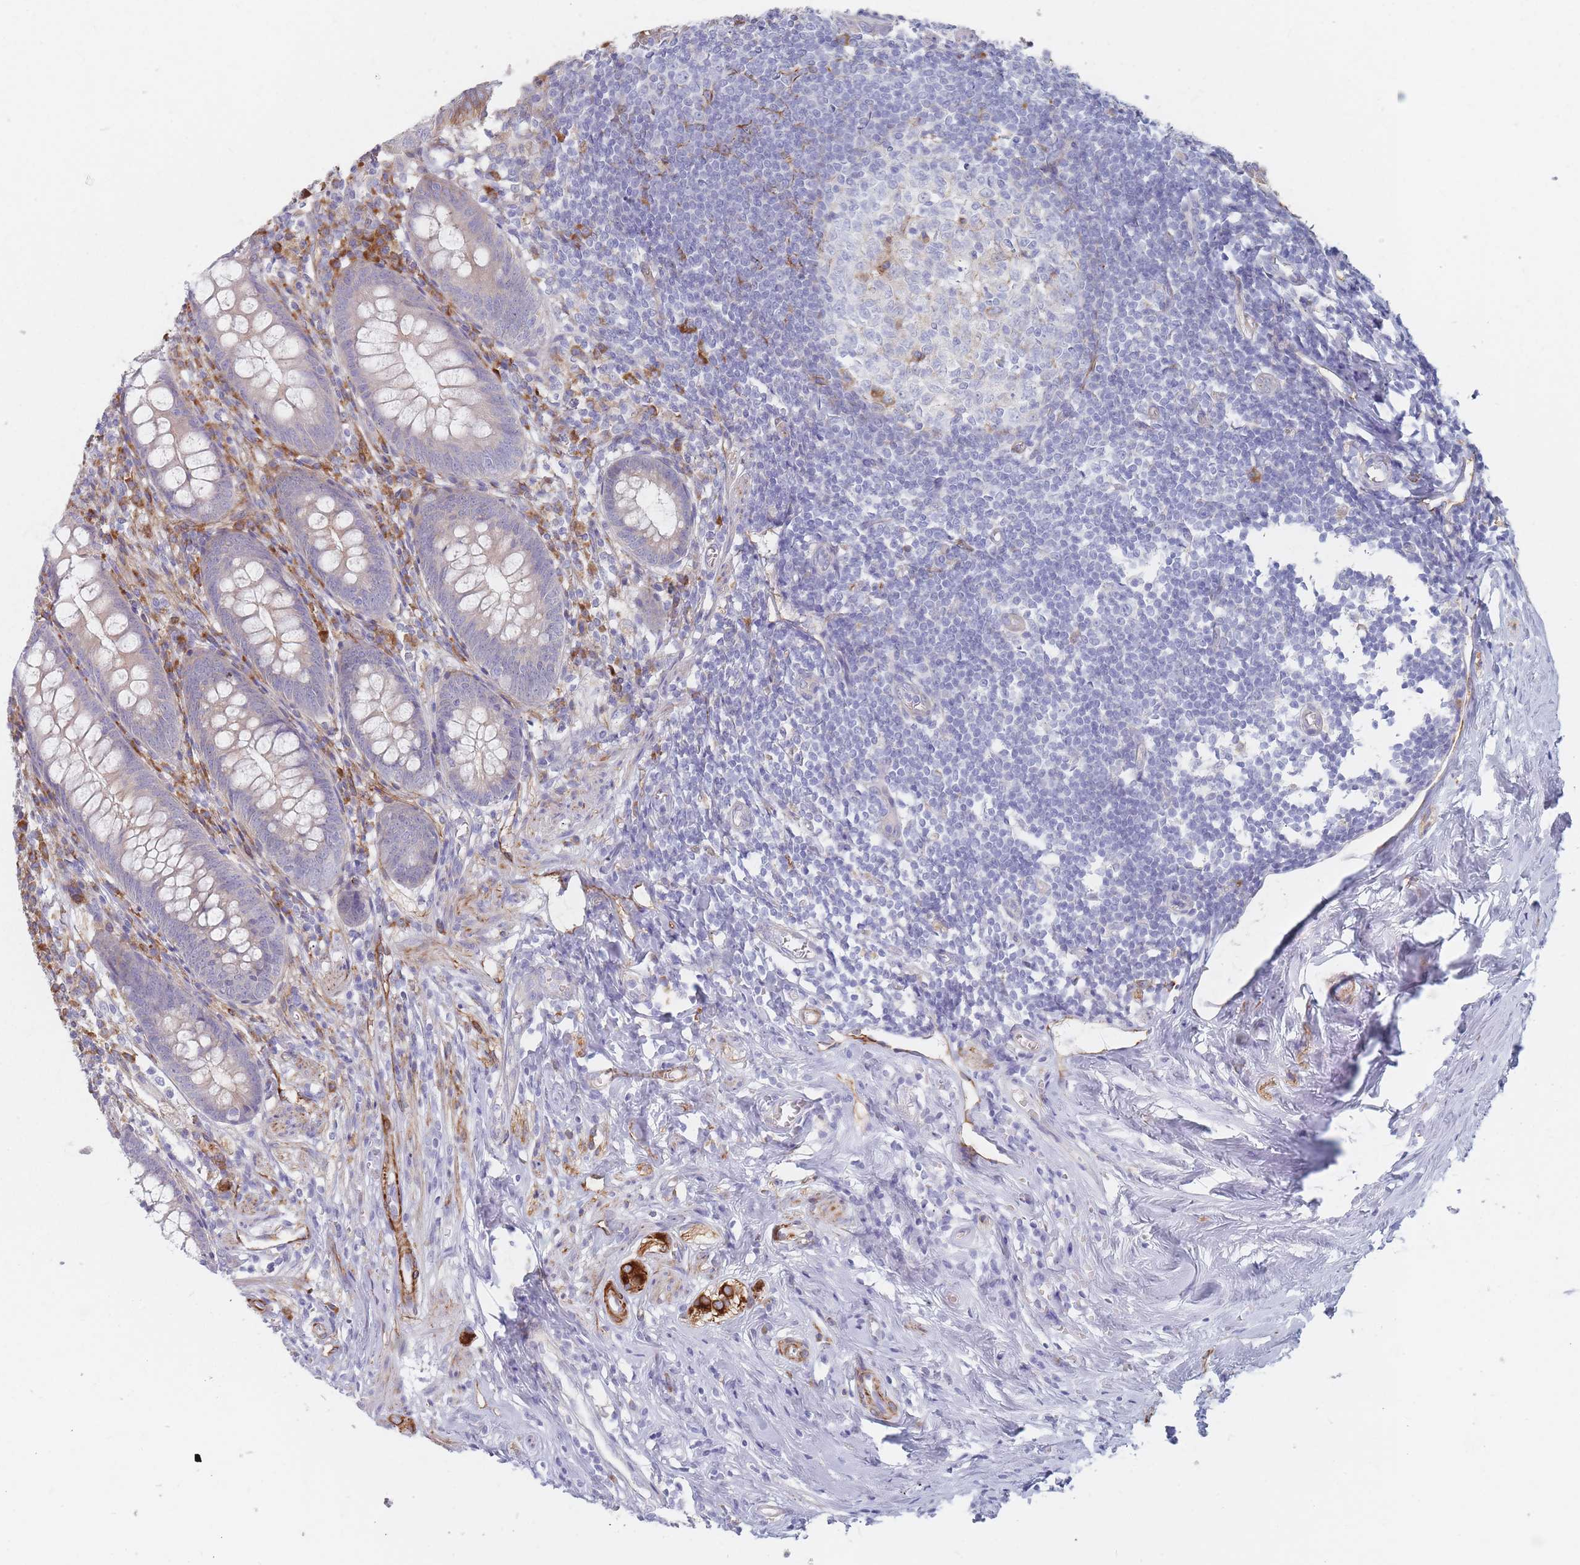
{"staining": {"intensity": "weak", "quantity": "<25%", "location": "cytoplasmic/membranous"}, "tissue": "appendix", "cell_type": "Glandular cells", "image_type": "normal", "snomed": [{"axis": "morphology", "description": "Normal tissue, NOS"}, {"axis": "topography", "description": "Appendix"}], "caption": "The immunohistochemistry (IHC) micrograph has no significant expression in glandular cells of appendix. Brightfield microscopy of immunohistochemistry (IHC) stained with DAB (3,3'-diaminobenzidine) (brown) and hematoxylin (blue), captured at high magnification.", "gene": "ERBIN", "patient": {"sex": "female", "age": 51}}